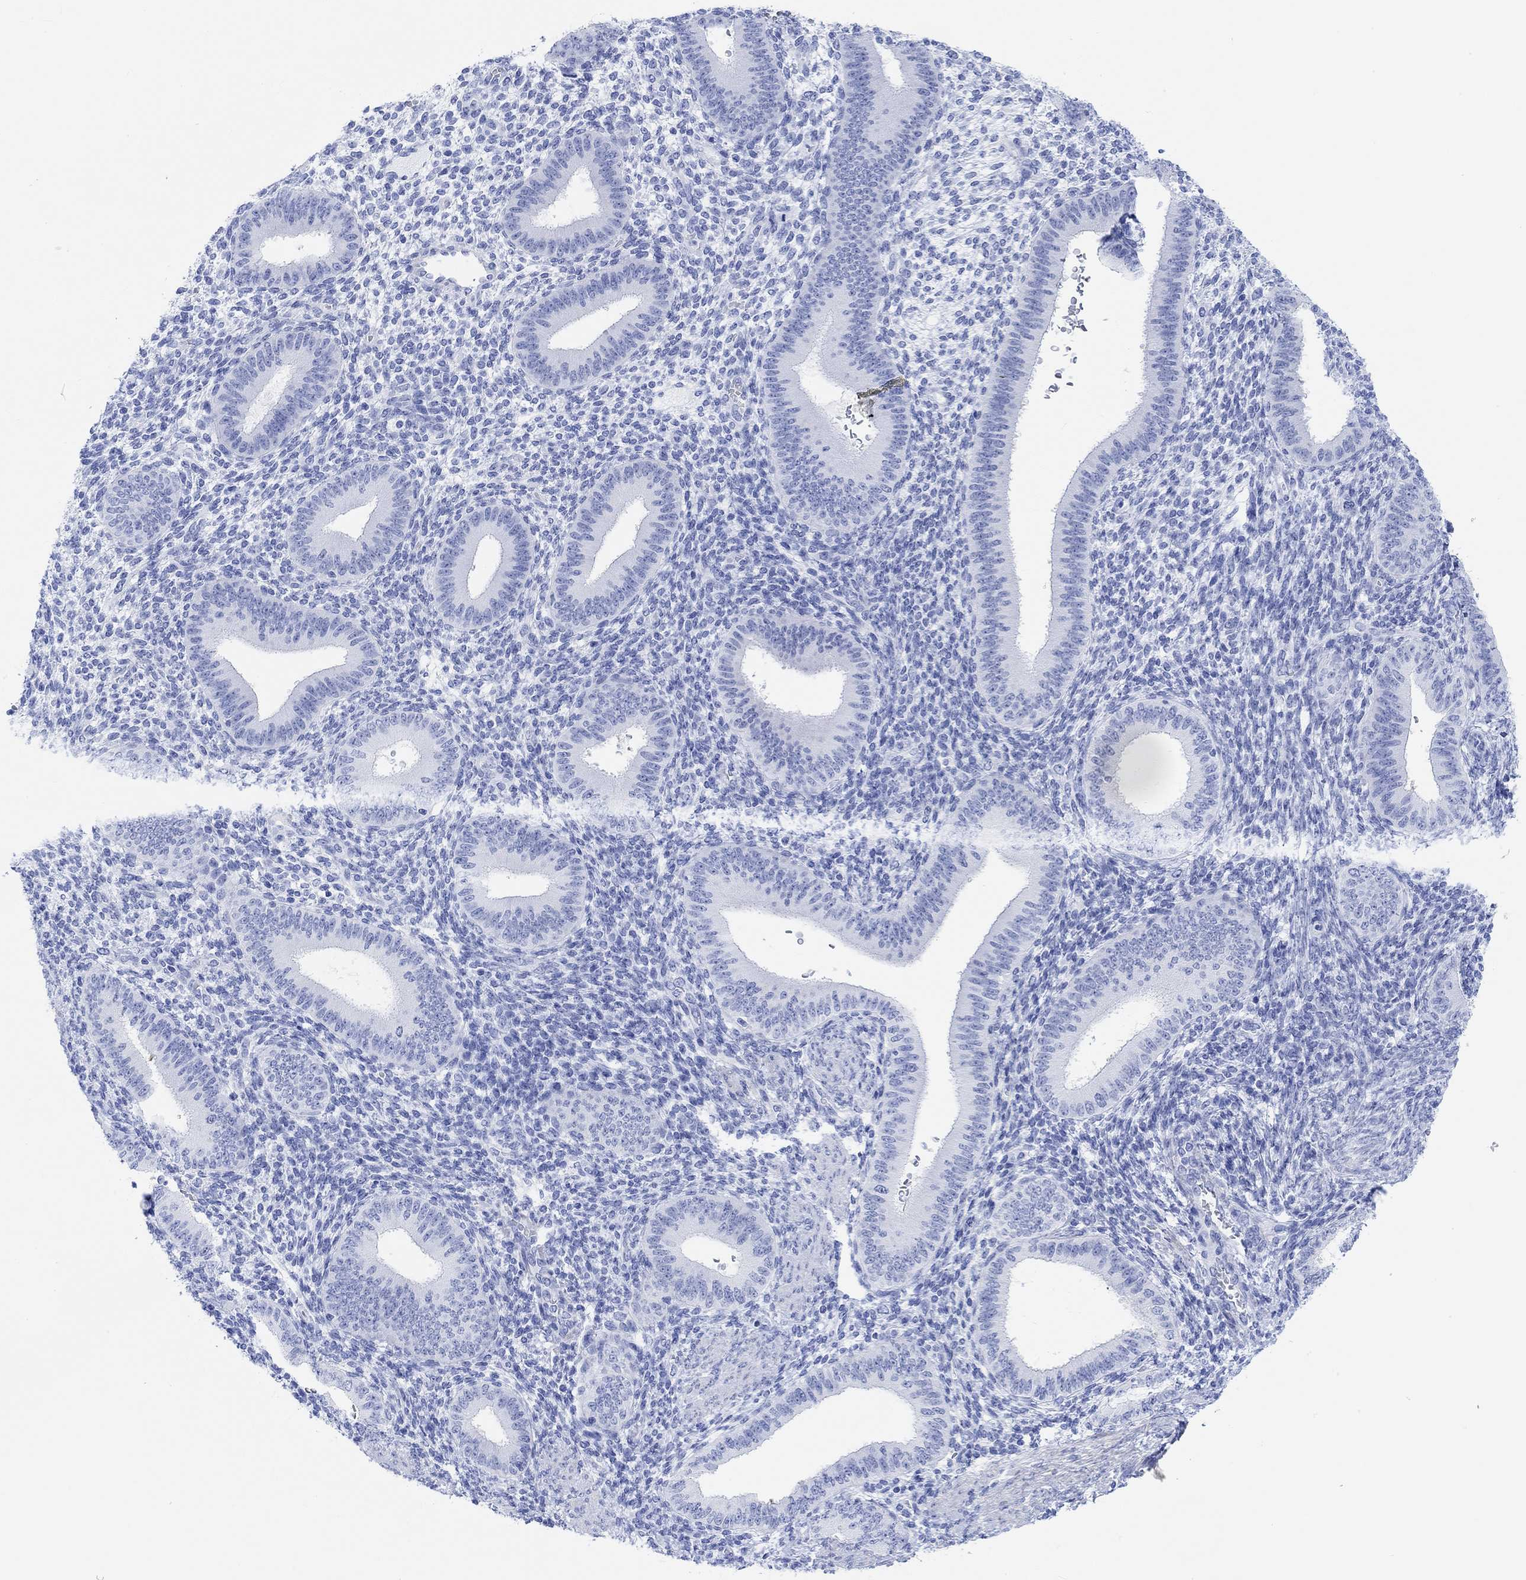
{"staining": {"intensity": "negative", "quantity": "none", "location": "none"}, "tissue": "endometrium", "cell_type": "Cells in endometrial stroma", "image_type": "normal", "snomed": [{"axis": "morphology", "description": "Normal tissue, NOS"}, {"axis": "topography", "description": "Endometrium"}], "caption": "High power microscopy micrograph of an immunohistochemistry (IHC) micrograph of normal endometrium, revealing no significant positivity in cells in endometrial stroma. (IHC, brightfield microscopy, high magnification).", "gene": "ANKRD33", "patient": {"sex": "female", "age": 39}}